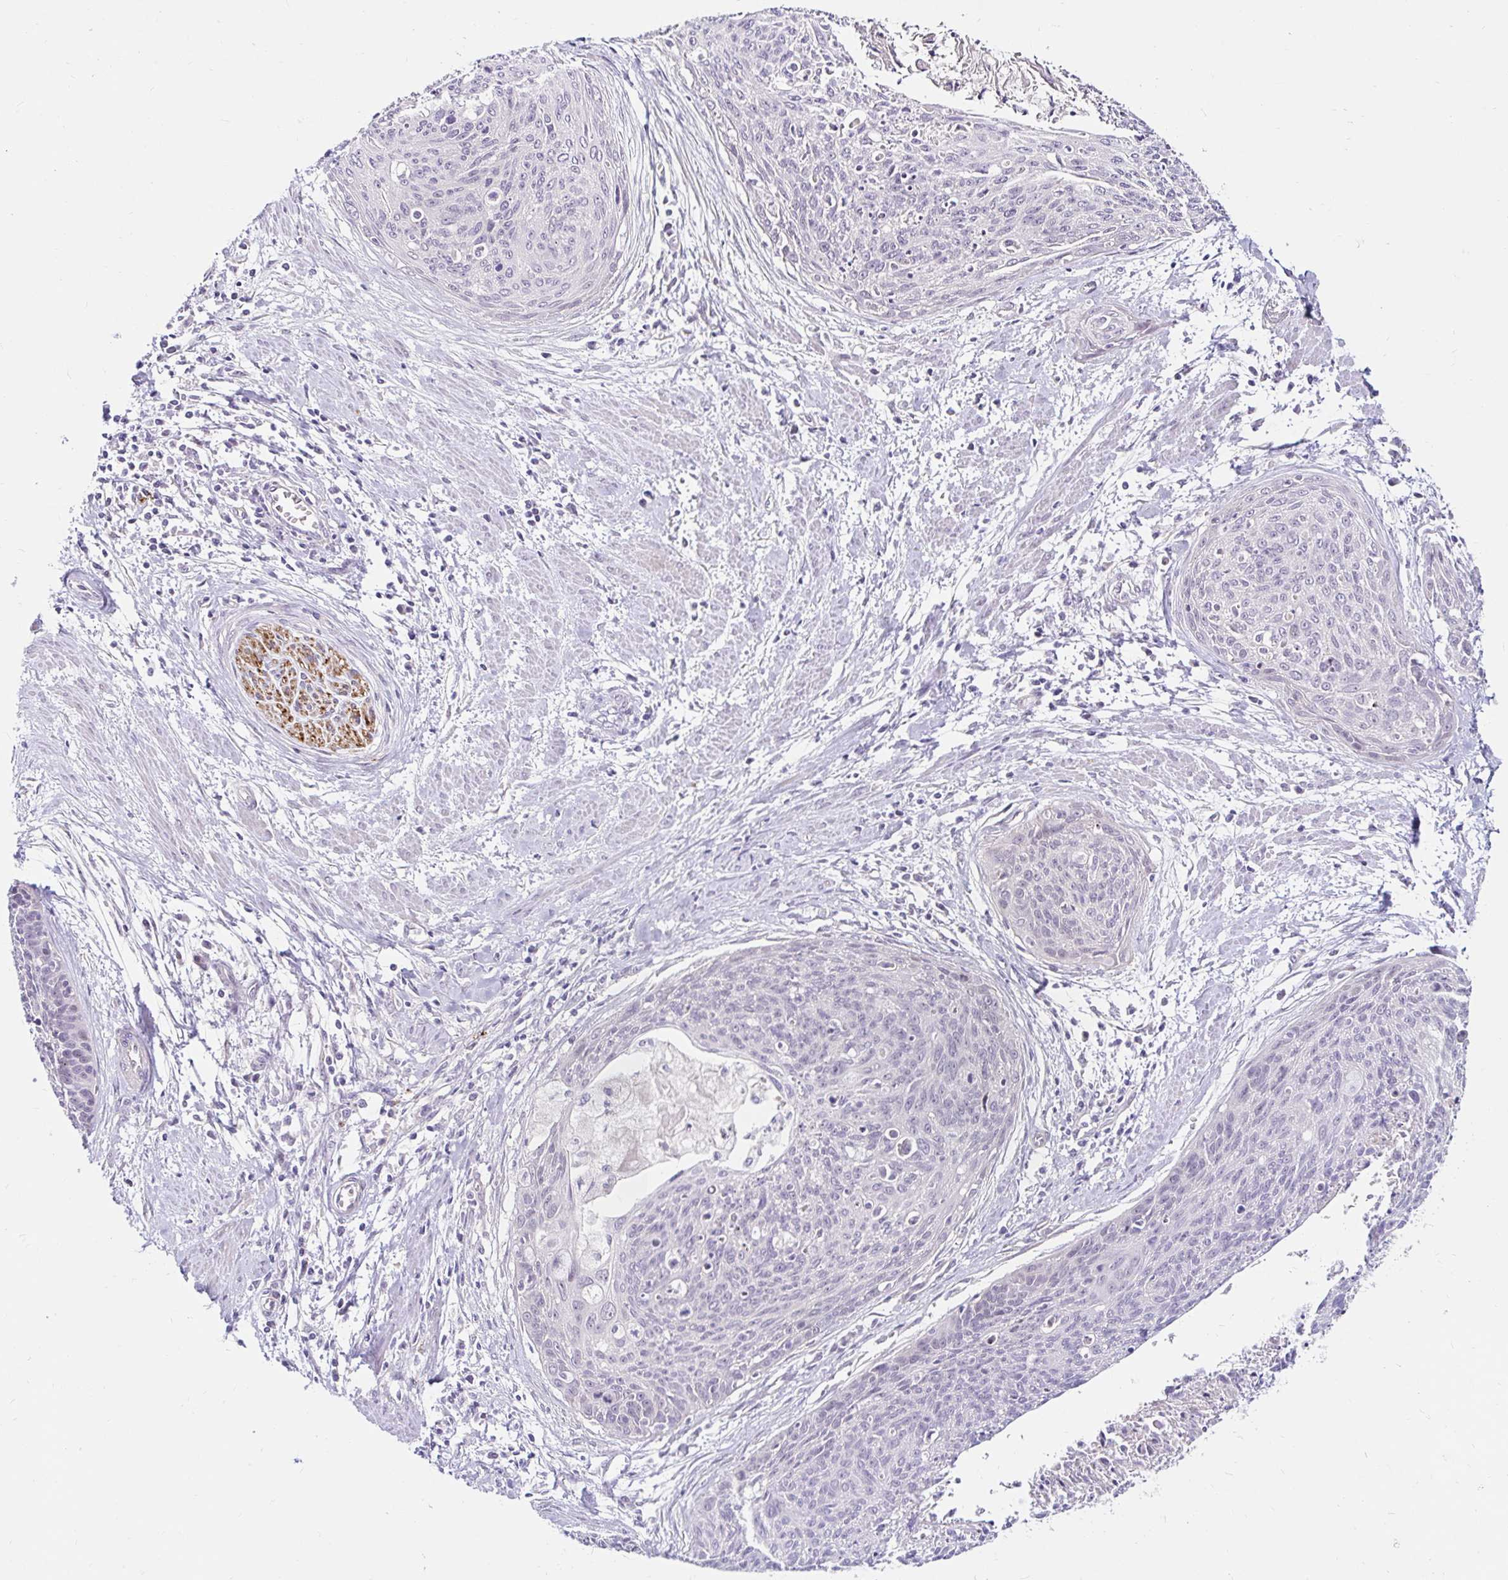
{"staining": {"intensity": "negative", "quantity": "none", "location": "none"}, "tissue": "cervical cancer", "cell_type": "Tumor cells", "image_type": "cancer", "snomed": [{"axis": "morphology", "description": "Squamous cell carcinoma, NOS"}, {"axis": "topography", "description": "Cervix"}], "caption": "IHC photomicrograph of cervical cancer stained for a protein (brown), which reveals no positivity in tumor cells. (DAB (3,3'-diaminobenzidine) immunohistochemistry (IHC) visualized using brightfield microscopy, high magnification).", "gene": "GUCY1A1", "patient": {"sex": "female", "age": 55}}